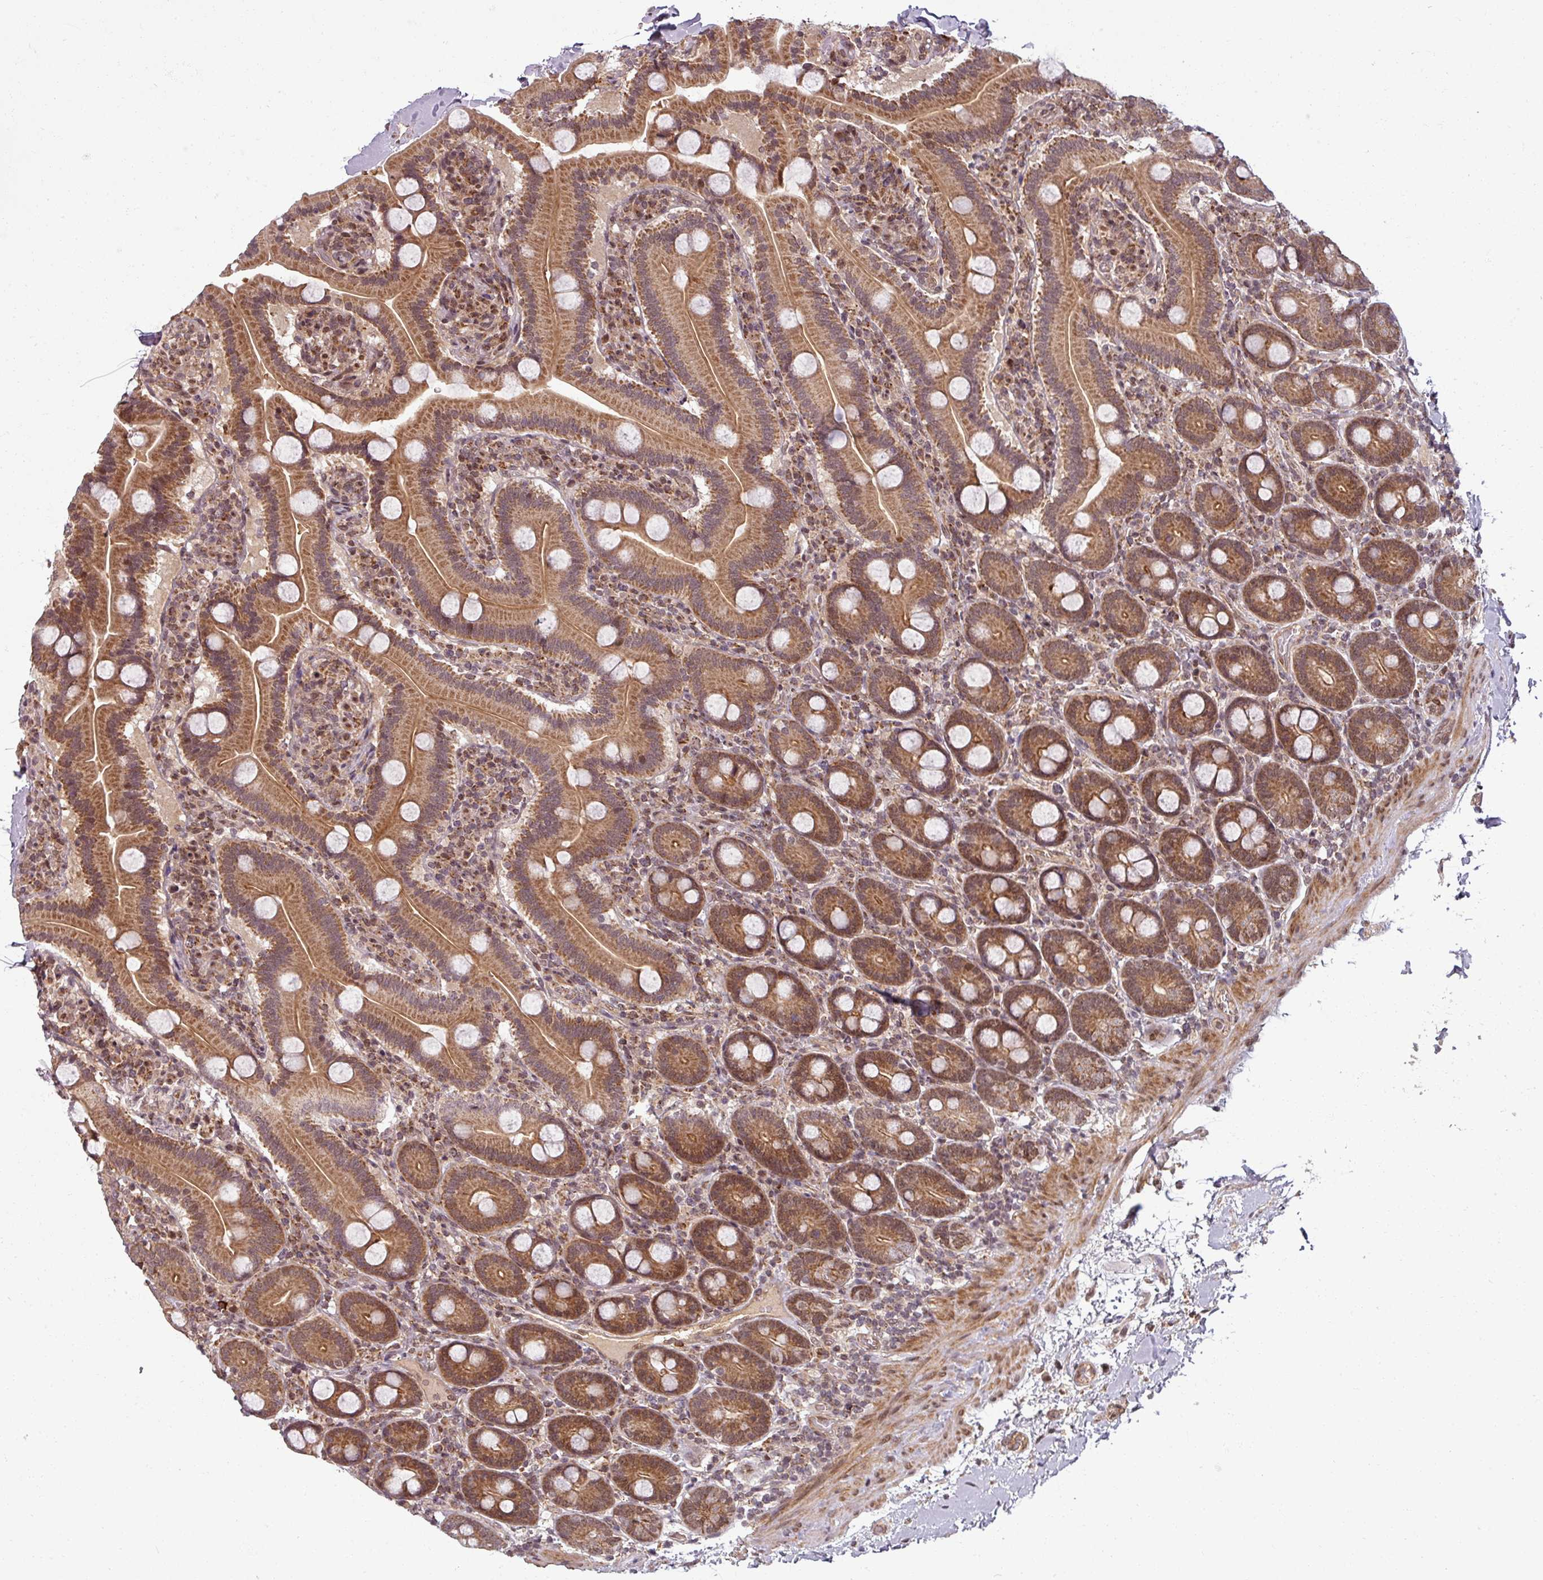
{"staining": {"intensity": "moderate", "quantity": ">75%", "location": "cytoplasmic/membranous,nuclear"}, "tissue": "duodenum", "cell_type": "Glandular cells", "image_type": "normal", "snomed": [{"axis": "morphology", "description": "Normal tissue, NOS"}, {"axis": "topography", "description": "Duodenum"}], "caption": "This is a photomicrograph of immunohistochemistry staining of benign duodenum, which shows moderate staining in the cytoplasmic/membranous,nuclear of glandular cells.", "gene": "SWI5", "patient": {"sex": "male", "age": 55}}